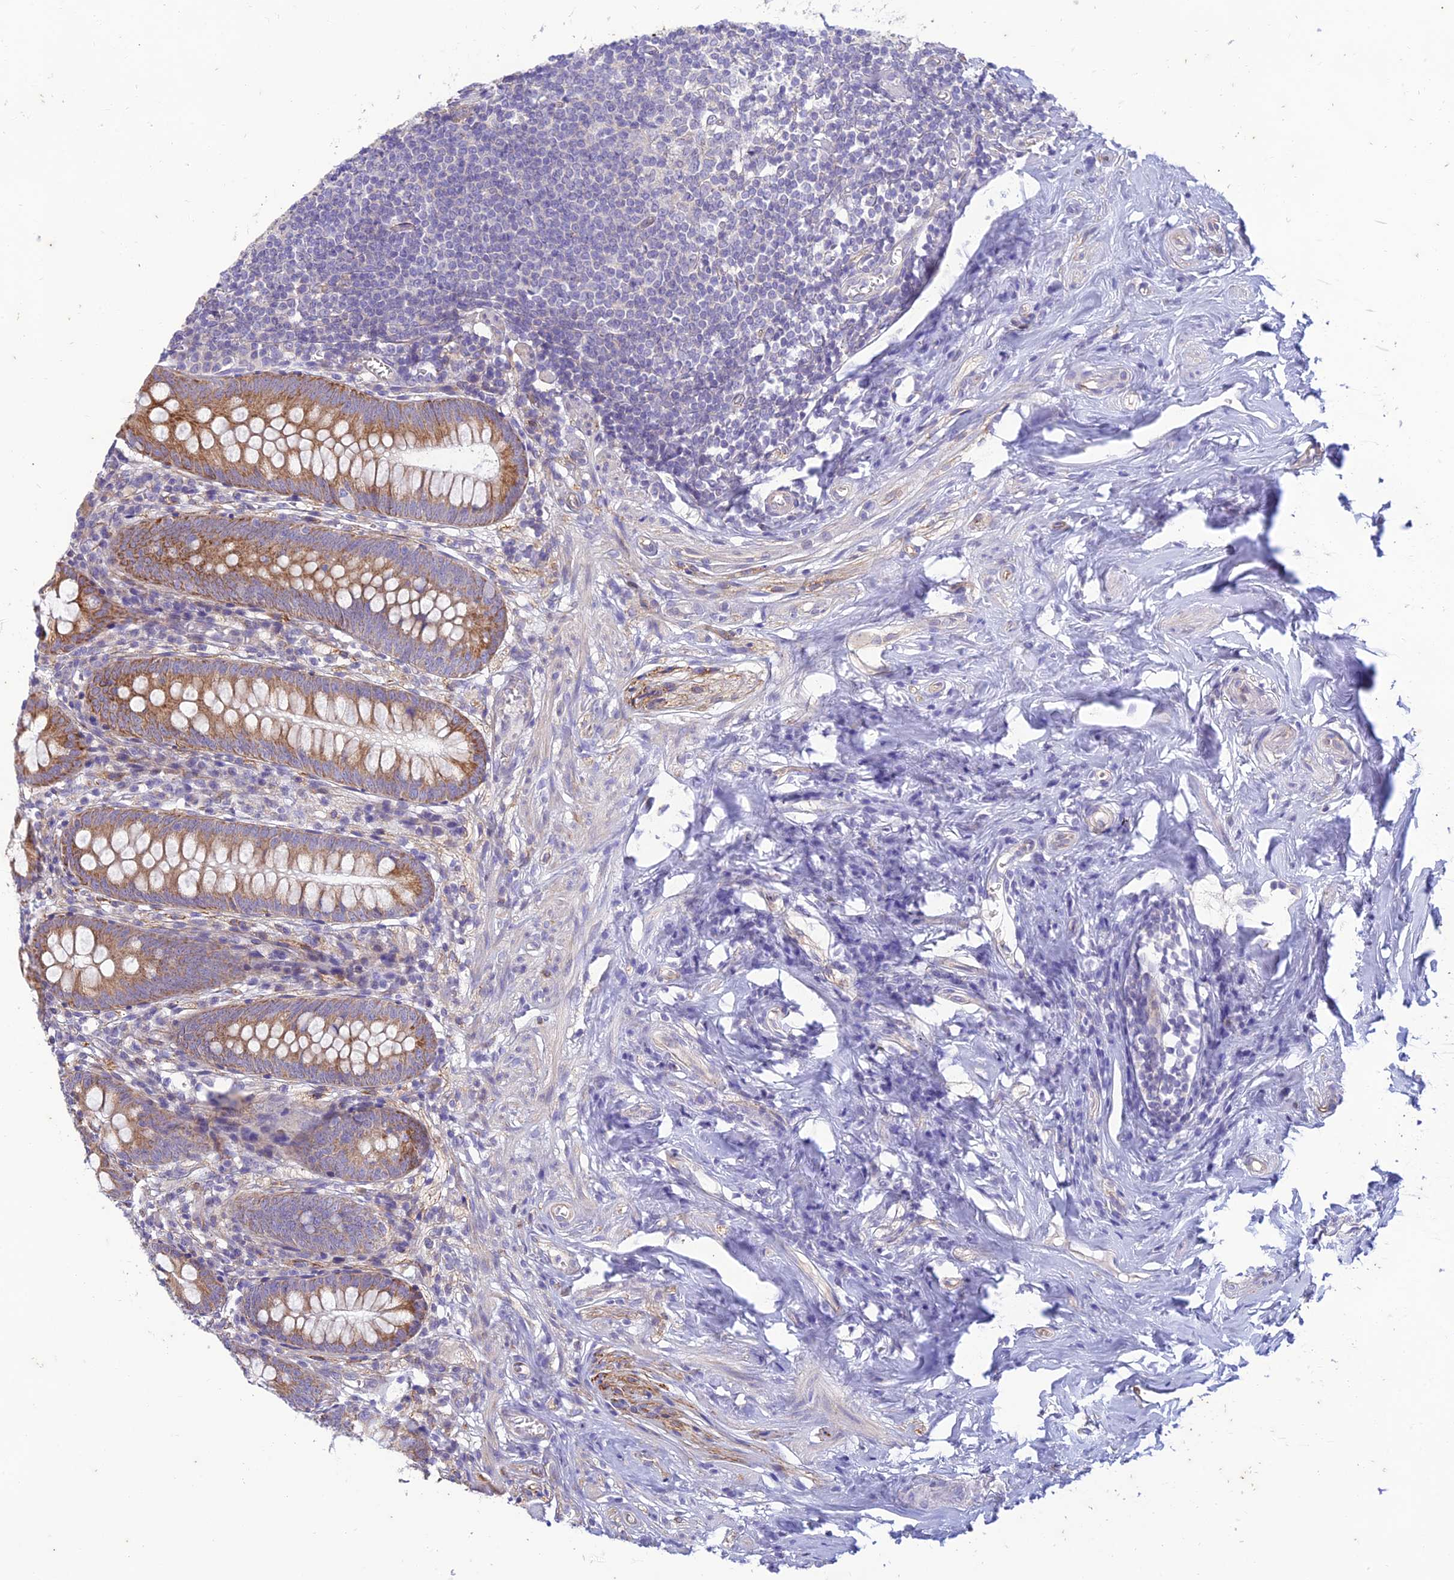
{"staining": {"intensity": "moderate", "quantity": ">75%", "location": "cytoplasmic/membranous"}, "tissue": "appendix", "cell_type": "Glandular cells", "image_type": "normal", "snomed": [{"axis": "morphology", "description": "Normal tissue, NOS"}, {"axis": "topography", "description": "Appendix"}], "caption": "Immunohistochemical staining of unremarkable appendix demonstrates moderate cytoplasmic/membranous protein expression in approximately >75% of glandular cells. (DAB = brown stain, brightfield microscopy at high magnification).", "gene": "PTCD2", "patient": {"sex": "female", "age": 51}}